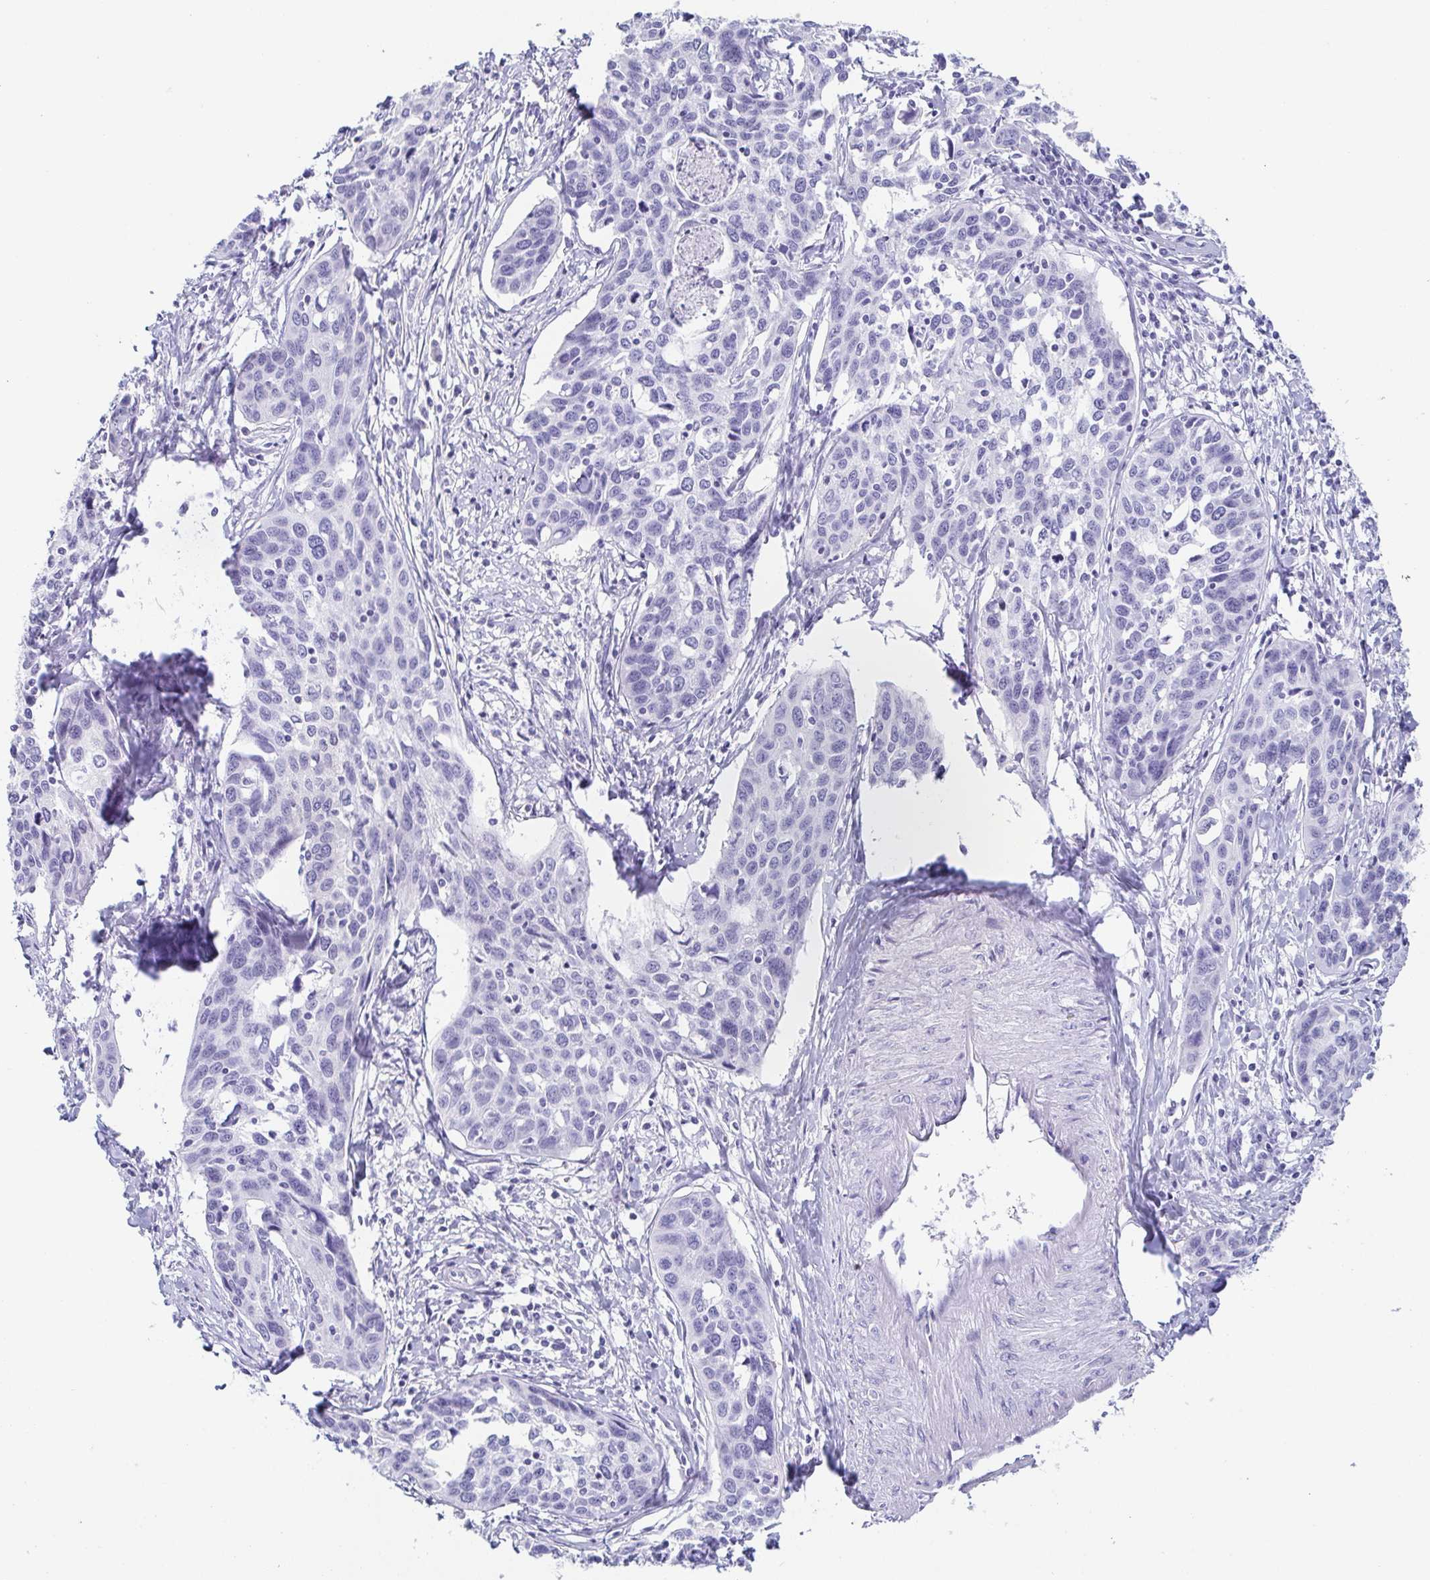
{"staining": {"intensity": "negative", "quantity": "none", "location": "none"}, "tissue": "cervical cancer", "cell_type": "Tumor cells", "image_type": "cancer", "snomed": [{"axis": "morphology", "description": "Squamous cell carcinoma, NOS"}, {"axis": "topography", "description": "Cervix"}], "caption": "Immunohistochemical staining of human cervical cancer displays no significant positivity in tumor cells.", "gene": "ZG16B", "patient": {"sex": "female", "age": 31}}